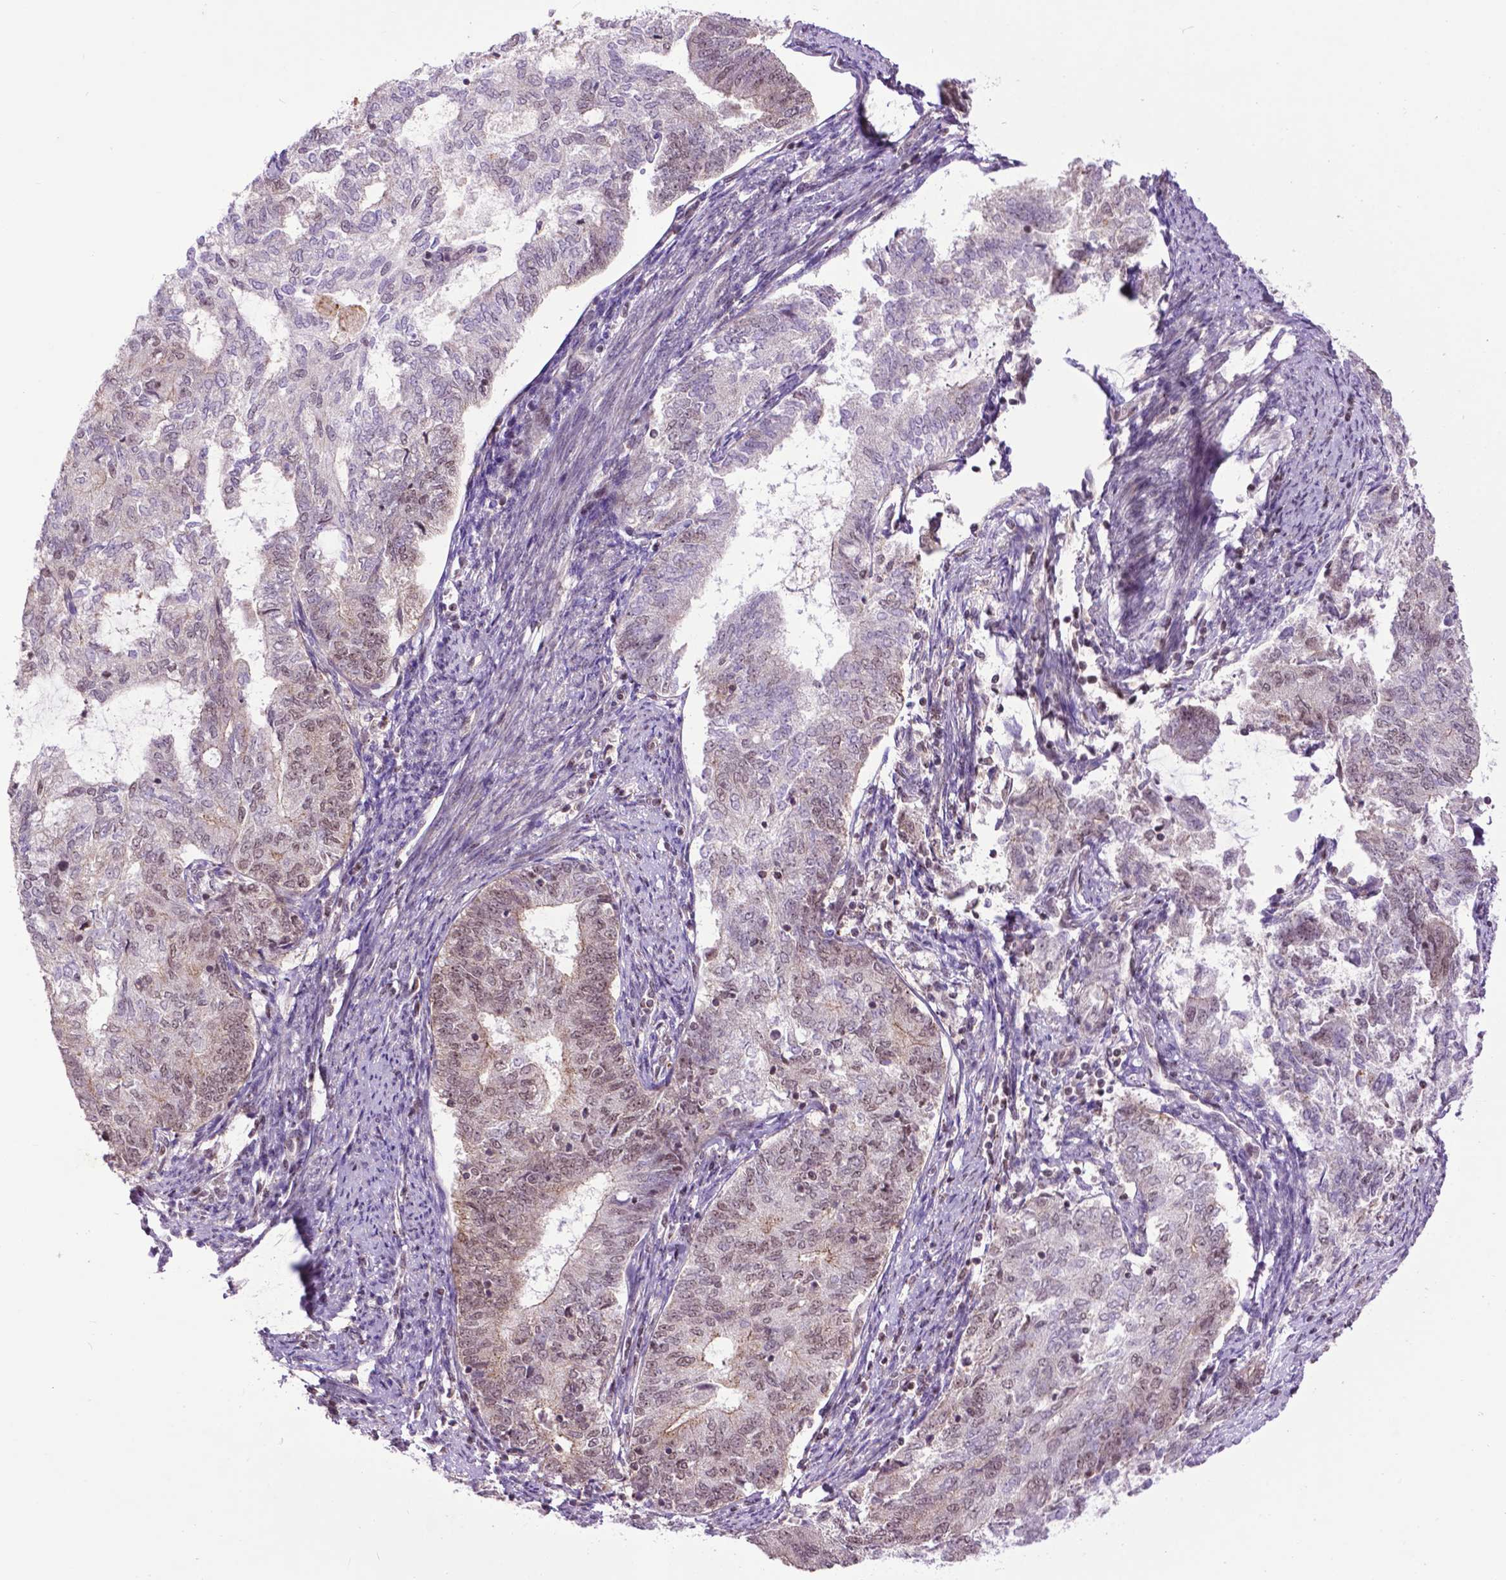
{"staining": {"intensity": "weak", "quantity": "<25%", "location": "nuclear"}, "tissue": "endometrial cancer", "cell_type": "Tumor cells", "image_type": "cancer", "snomed": [{"axis": "morphology", "description": "Adenocarcinoma, NOS"}, {"axis": "topography", "description": "Endometrium"}], "caption": "IHC of human endometrial adenocarcinoma exhibits no positivity in tumor cells. (DAB immunohistochemistry (IHC) with hematoxylin counter stain).", "gene": "EAF1", "patient": {"sex": "female", "age": 65}}